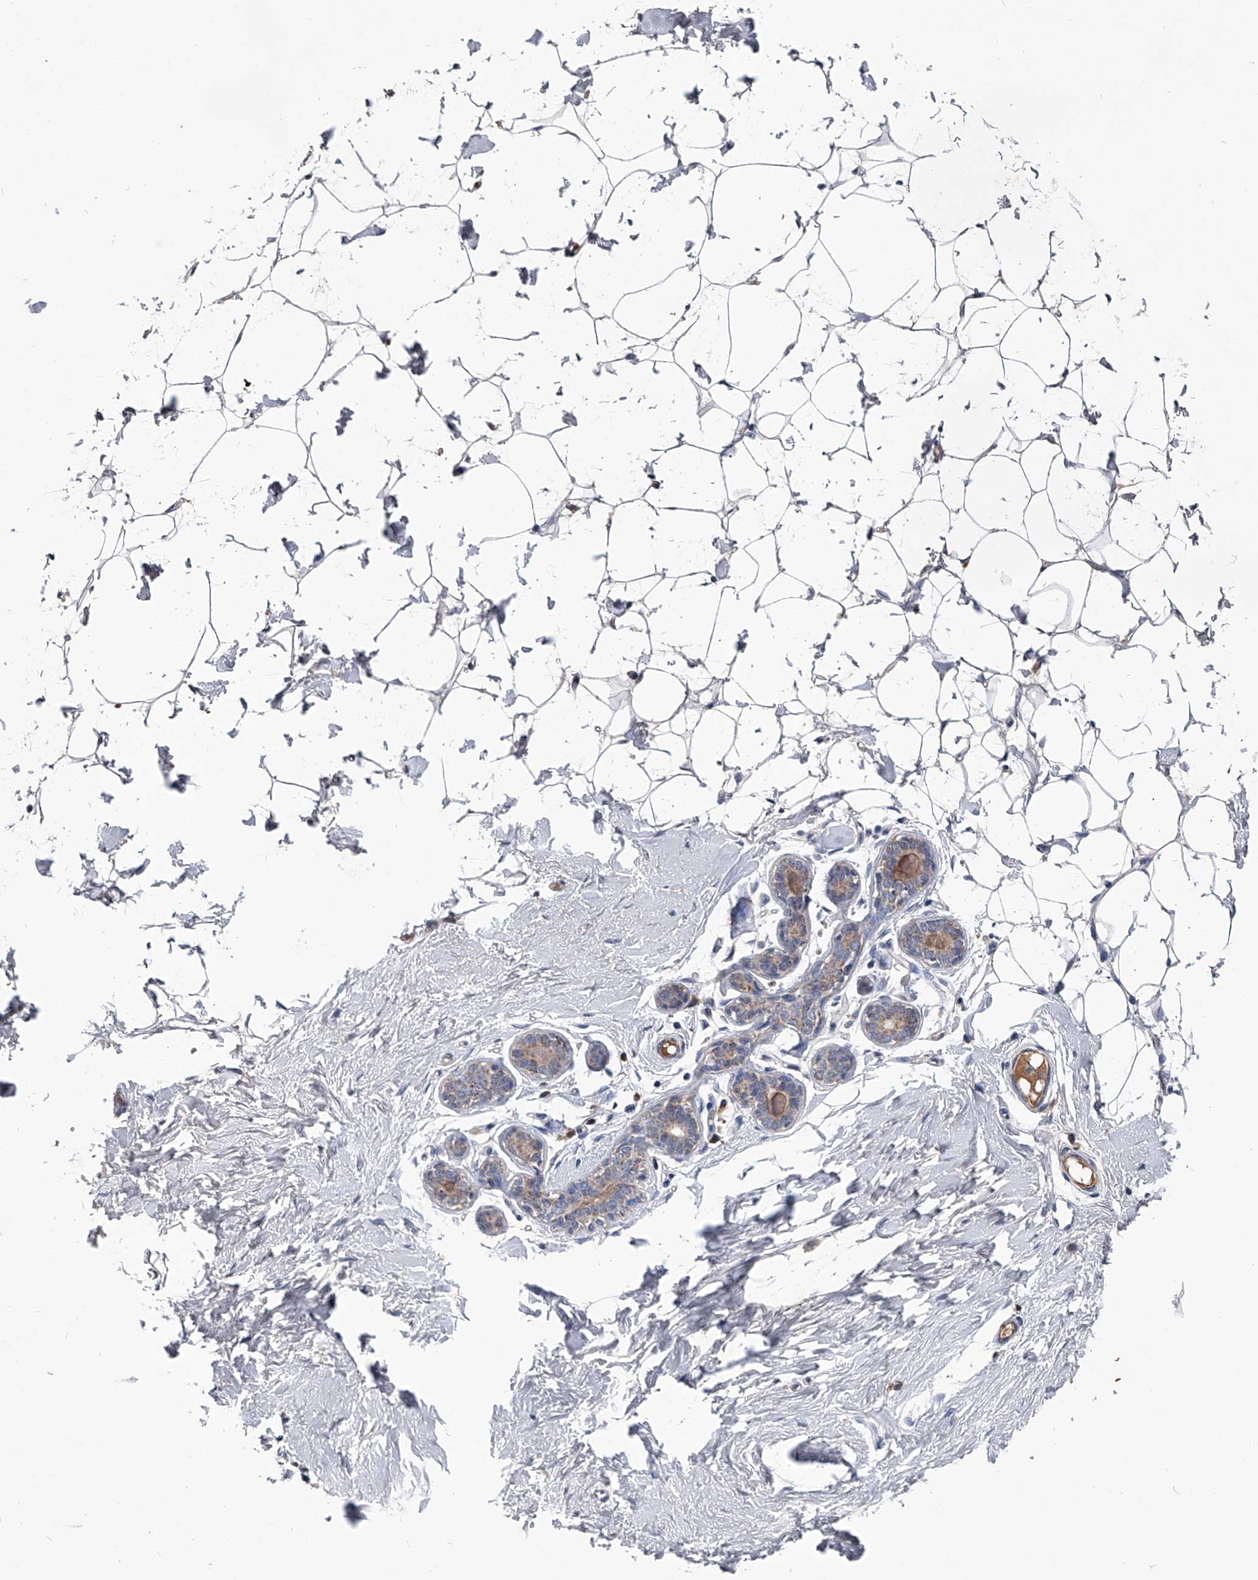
{"staining": {"intensity": "negative", "quantity": "none", "location": "none"}, "tissue": "adipose tissue", "cell_type": "Adipocytes", "image_type": "normal", "snomed": [{"axis": "morphology", "description": "Normal tissue, NOS"}, {"axis": "topography", "description": "Breast"}], "caption": "Histopathology image shows no protein positivity in adipocytes of unremarkable adipose tissue. Nuclei are stained in blue.", "gene": "OAT", "patient": {"sex": "female", "age": 23}}